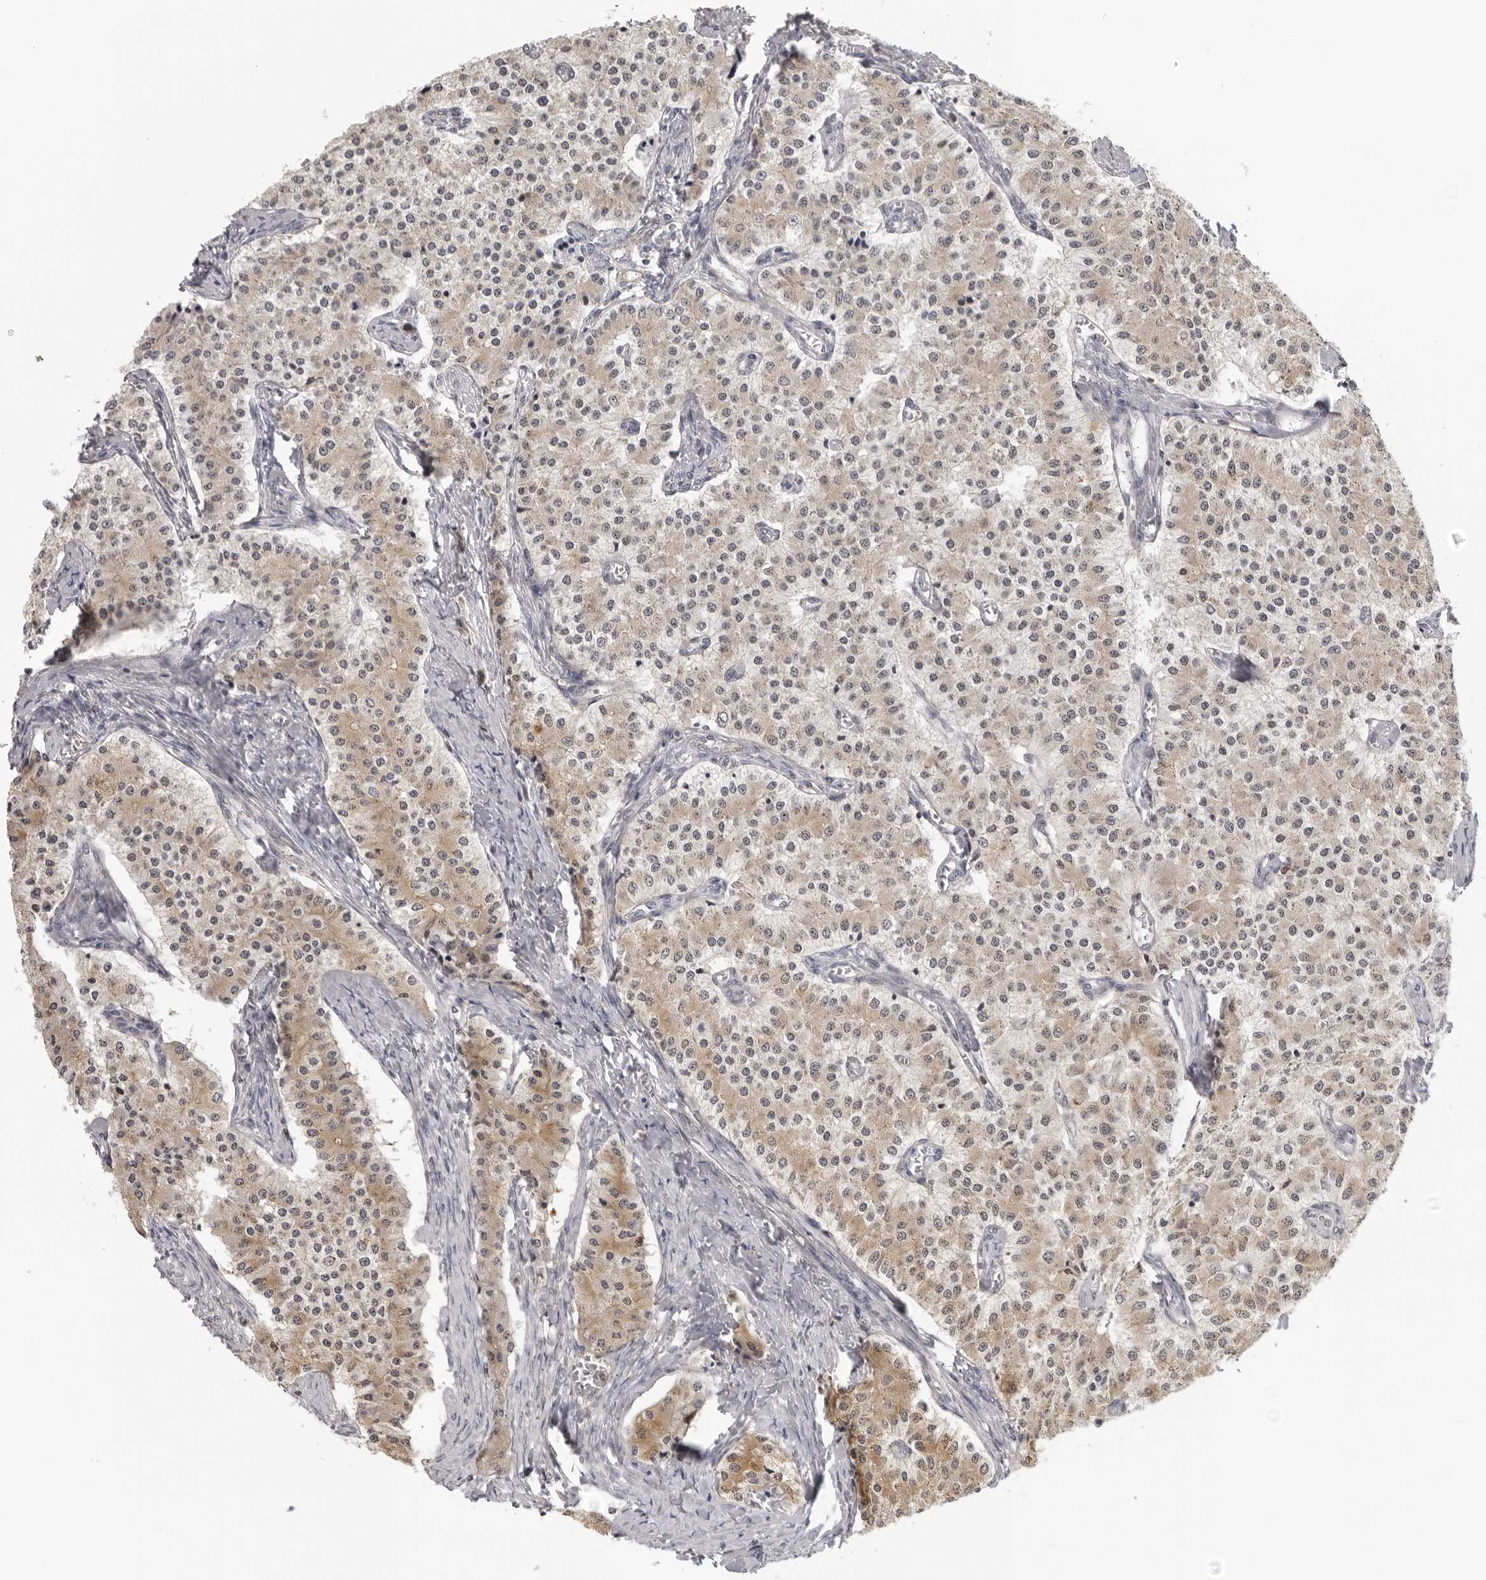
{"staining": {"intensity": "weak", "quantity": ">75%", "location": "cytoplasmic/membranous"}, "tissue": "carcinoid", "cell_type": "Tumor cells", "image_type": "cancer", "snomed": [{"axis": "morphology", "description": "Carcinoid, malignant, NOS"}, {"axis": "topography", "description": "Colon"}], "caption": "Carcinoid tissue displays weak cytoplasmic/membranous expression in about >75% of tumor cells (IHC, brightfield microscopy, high magnification).", "gene": "MRPS15", "patient": {"sex": "female", "age": 52}}